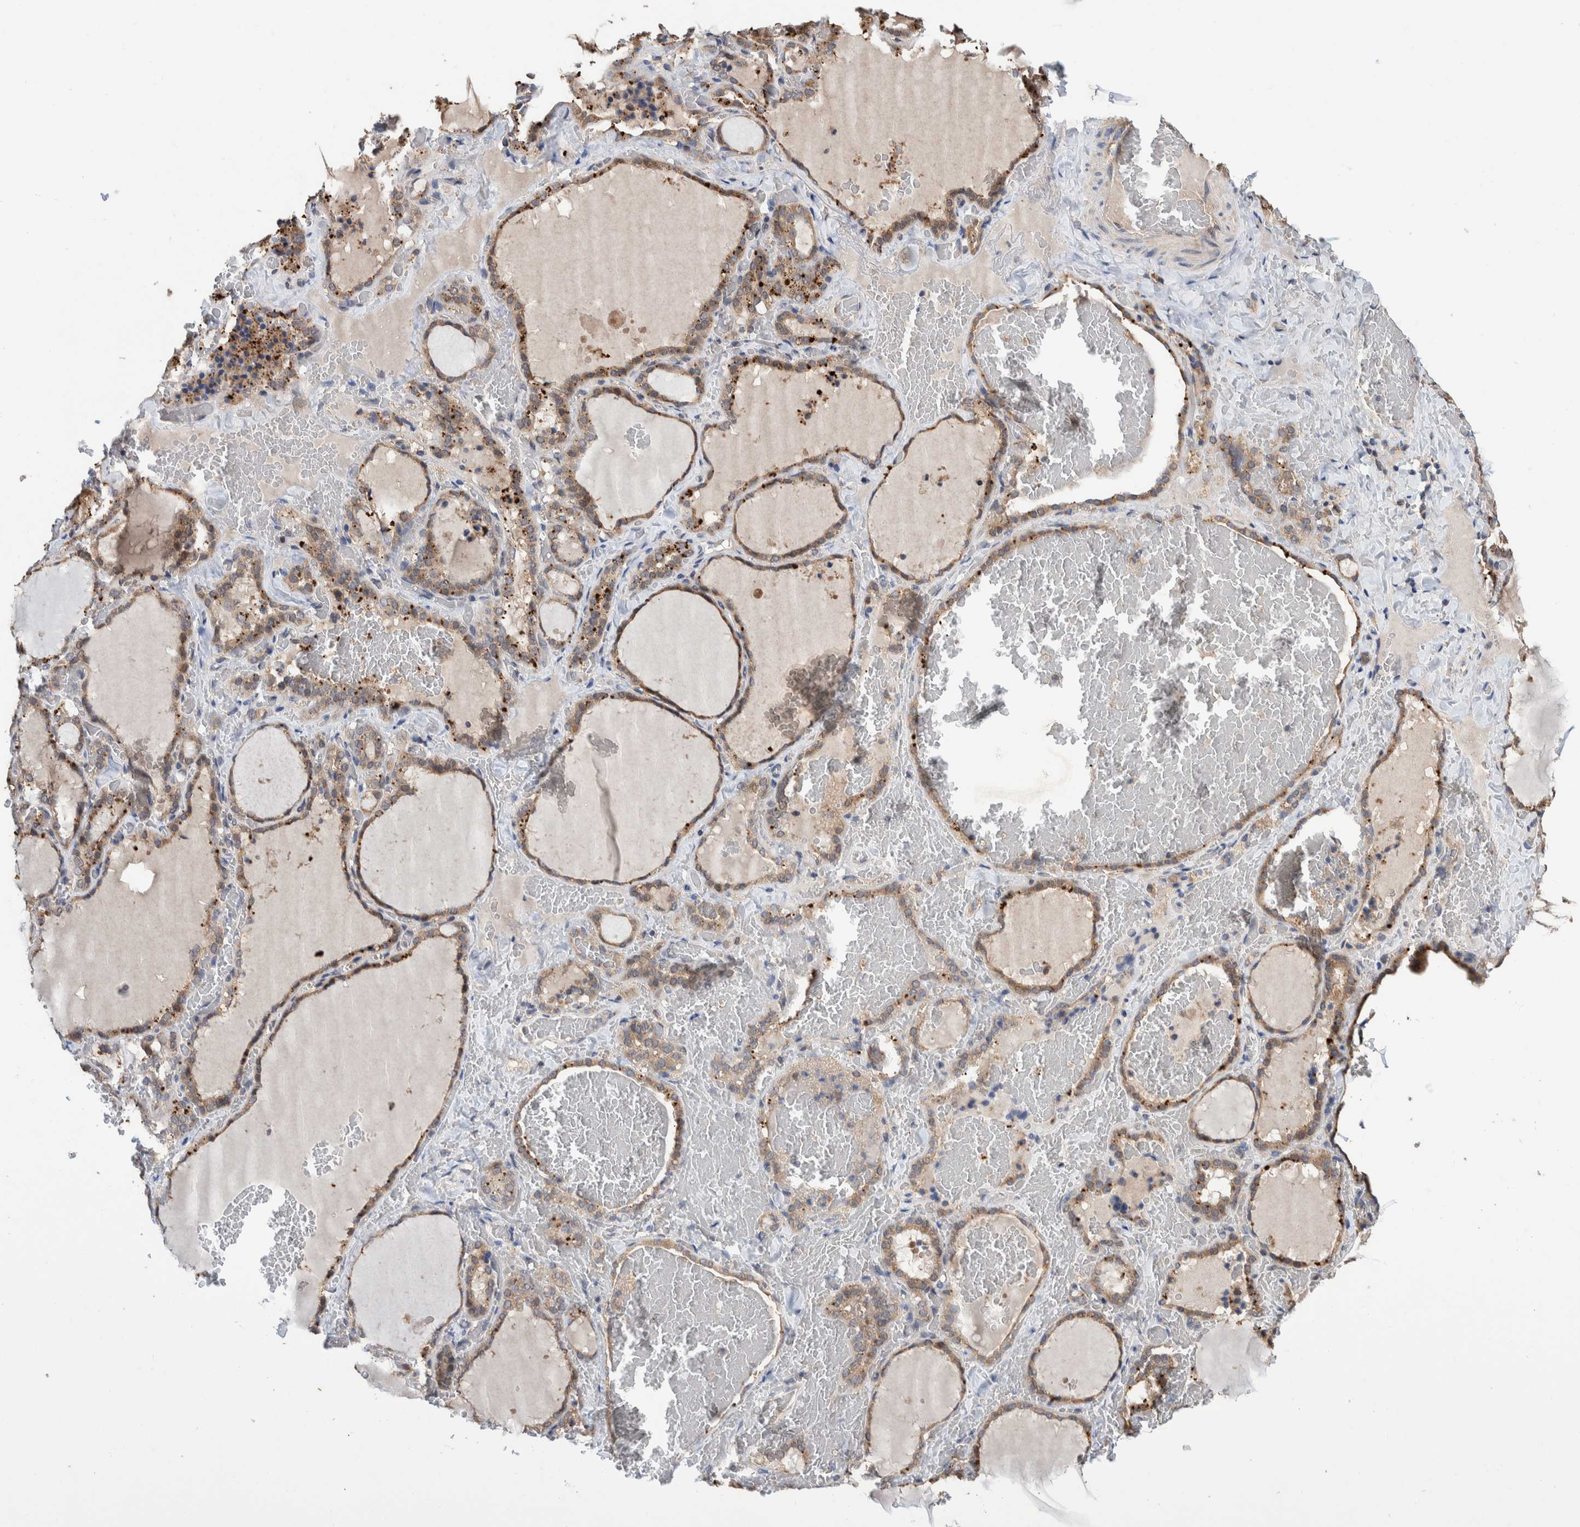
{"staining": {"intensity": "moderate", "quantity": ">75%", "location": "cytoplasmic/membranous"}, "tissue": "thyroid gland", "cell_type": "Glandular cells", "image_type": "normal", "snomed": [{"axis": "morphology", "description": "Normal tissue, NOS"}, {"axis": "topography", "description": "Thyroid gland"}], "caption": "Thyroid gland stained with DAB (3,3'-diaminobenzidine) immunohistochemistry (IHC) demonstrates medium levels of moderate cytoplasmic/membranous positivity in approximately >75% of glandular cells.", "gene": "PLPBP", "patient": {"sex": "female", "age": 22}}